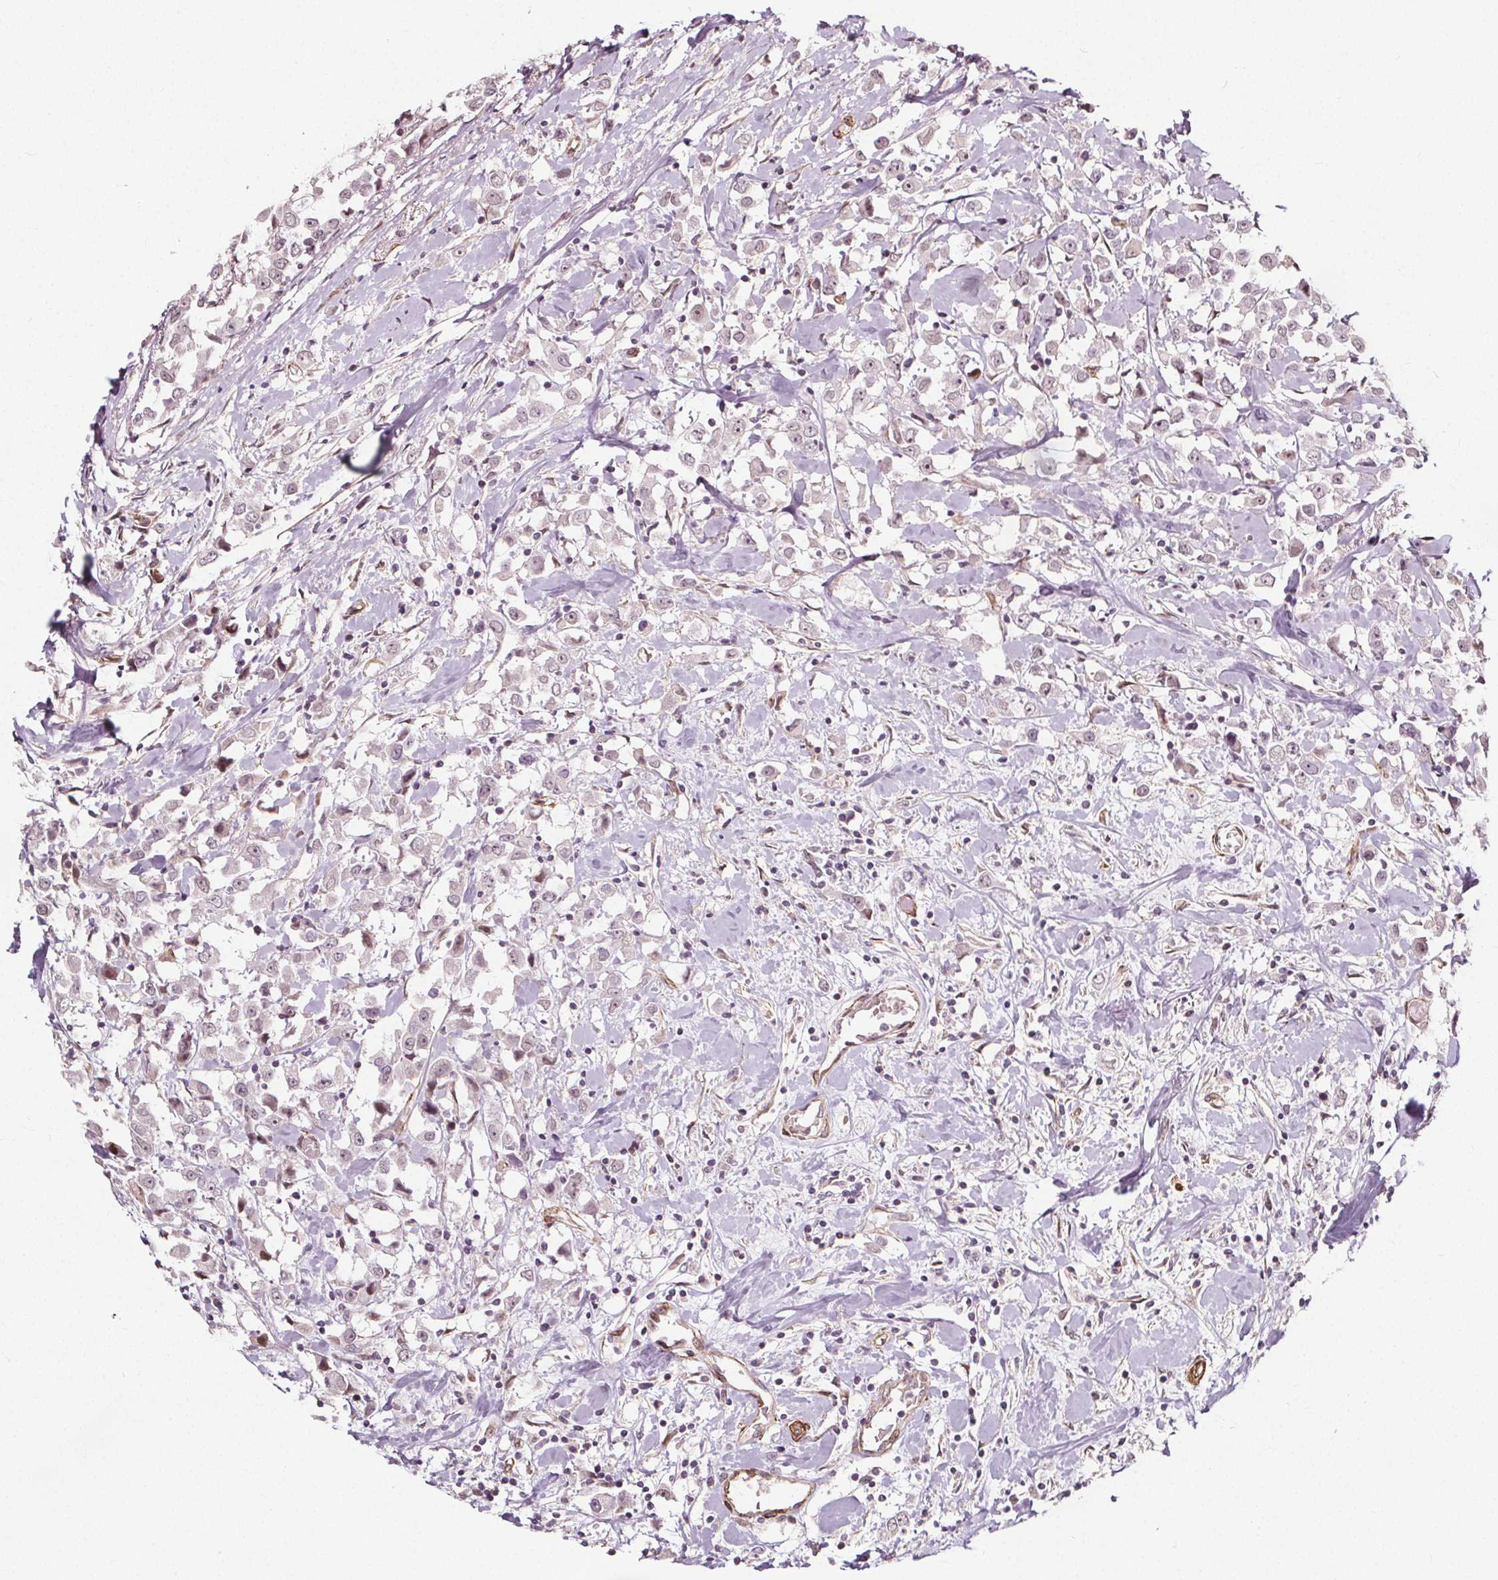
{"staining": {"intensity": "weak", "quantity": "<25%", "location": "nuclear"}, "tissue": "breast cancer", "cell_type": "Tumor cells", "image_type": "cancer", "snomed": [{"axis": "morphology", "description": "Duct carcinoma"}, {"axis": "topography", "description": "Breast"}], "caption": "An IHC image of breast infiltrating ductal carcinoma is shown. There is no staining in tumor cells of breast infiltrating ductal carcinoma.", "gene": "HAS1", "patient": {"sex": "female", "age": 61}}